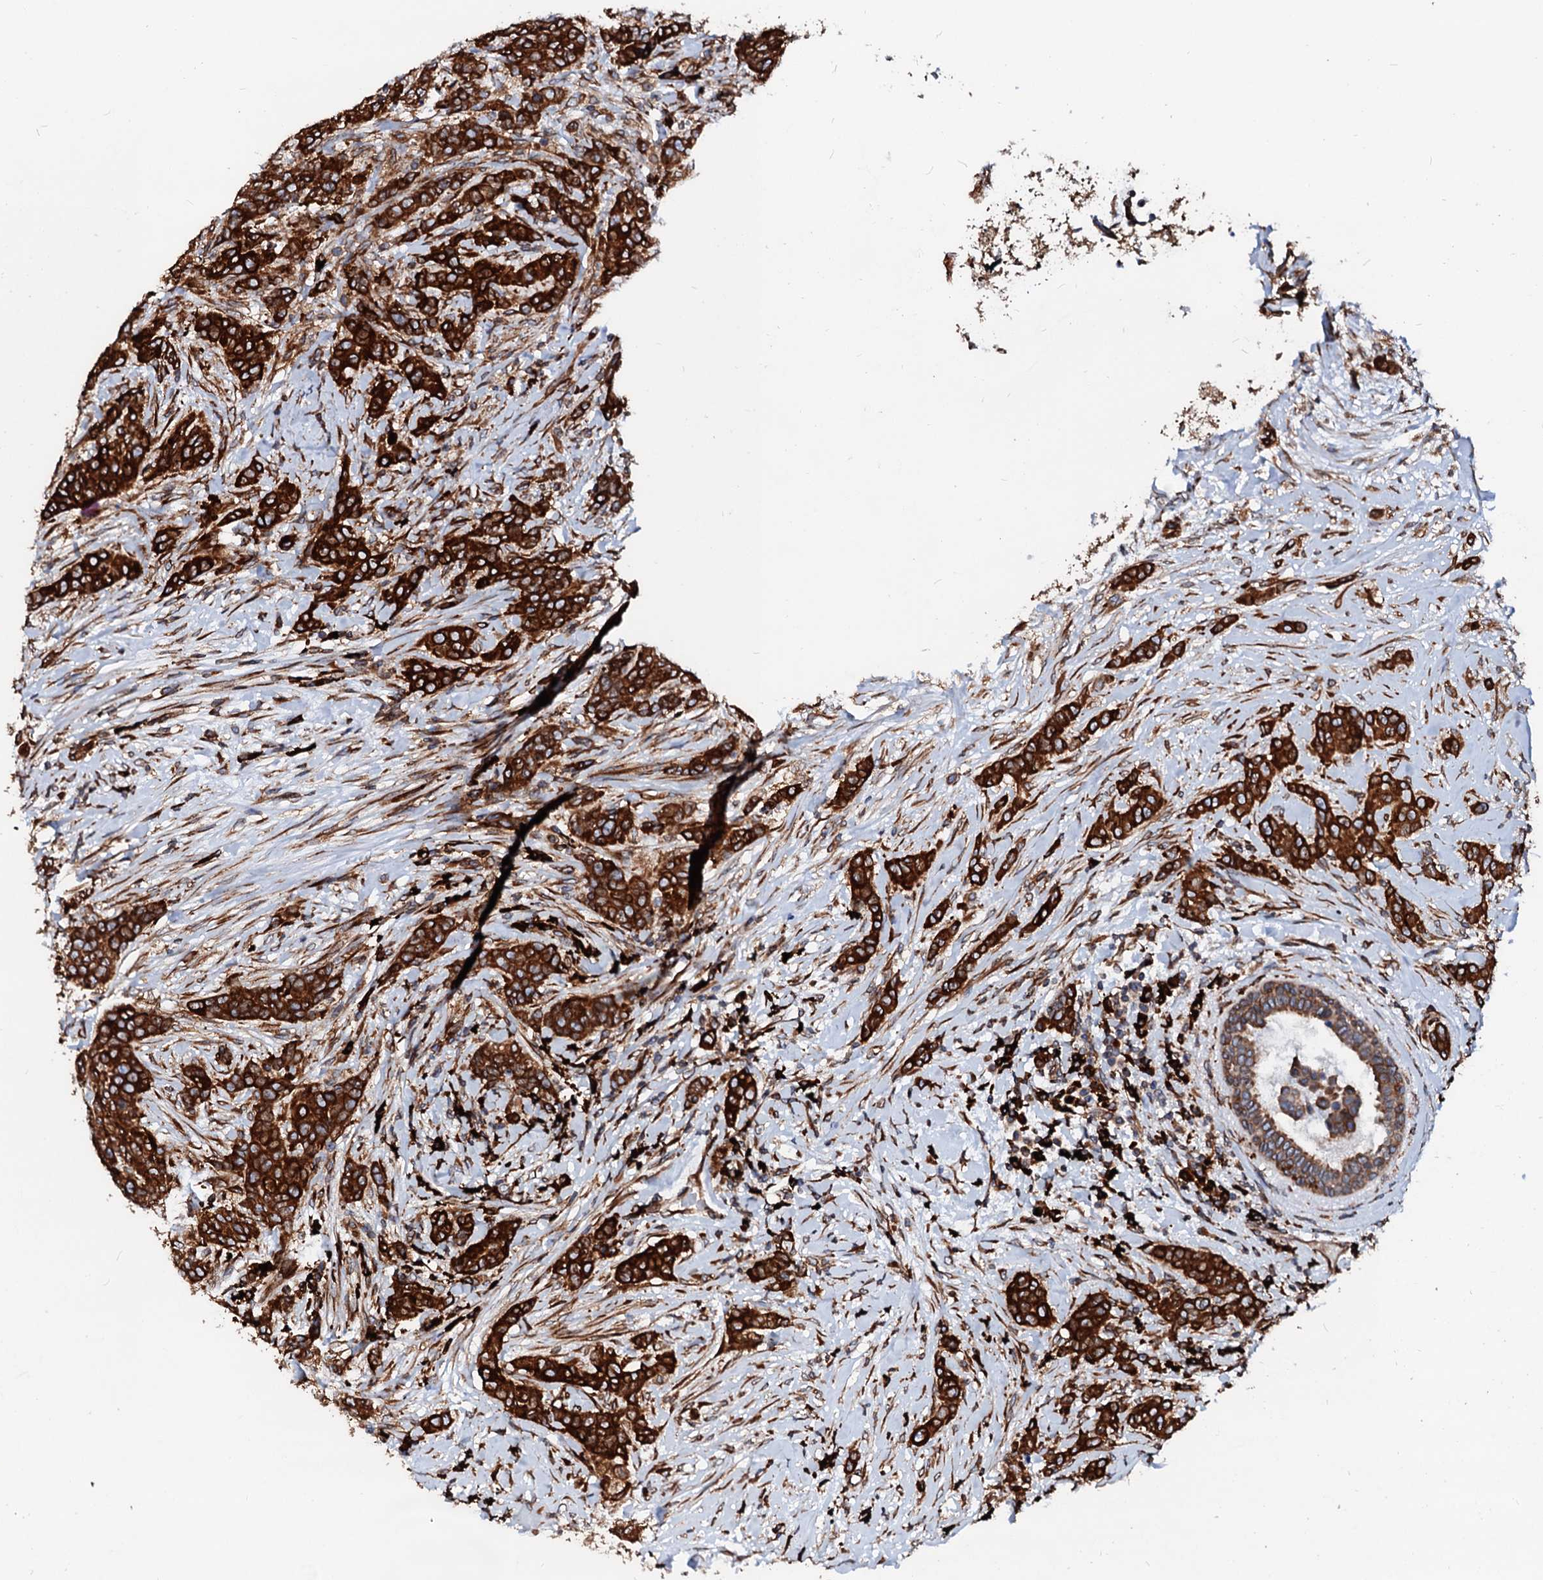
{"staining": {"intensity": "strong", "quantity": ">75%", "location": "cytoplasmic/membranous"}, "tissue": "breast cancer", "cell_type": "Tumor cells", "image_type": "cancer", "snomed": [{"axis": "morphology", "description": "Duct carcinoma"}, {"axis": "topography", "description": "Breast"}], "caption": "Tumor cells exhibit strong cytoplasmic/membranous expression in approximately >75% of cells in breast invasive ductal carcinoma.", "gene": "DERL1", "patient": {"sex": "female", "age": 40}}